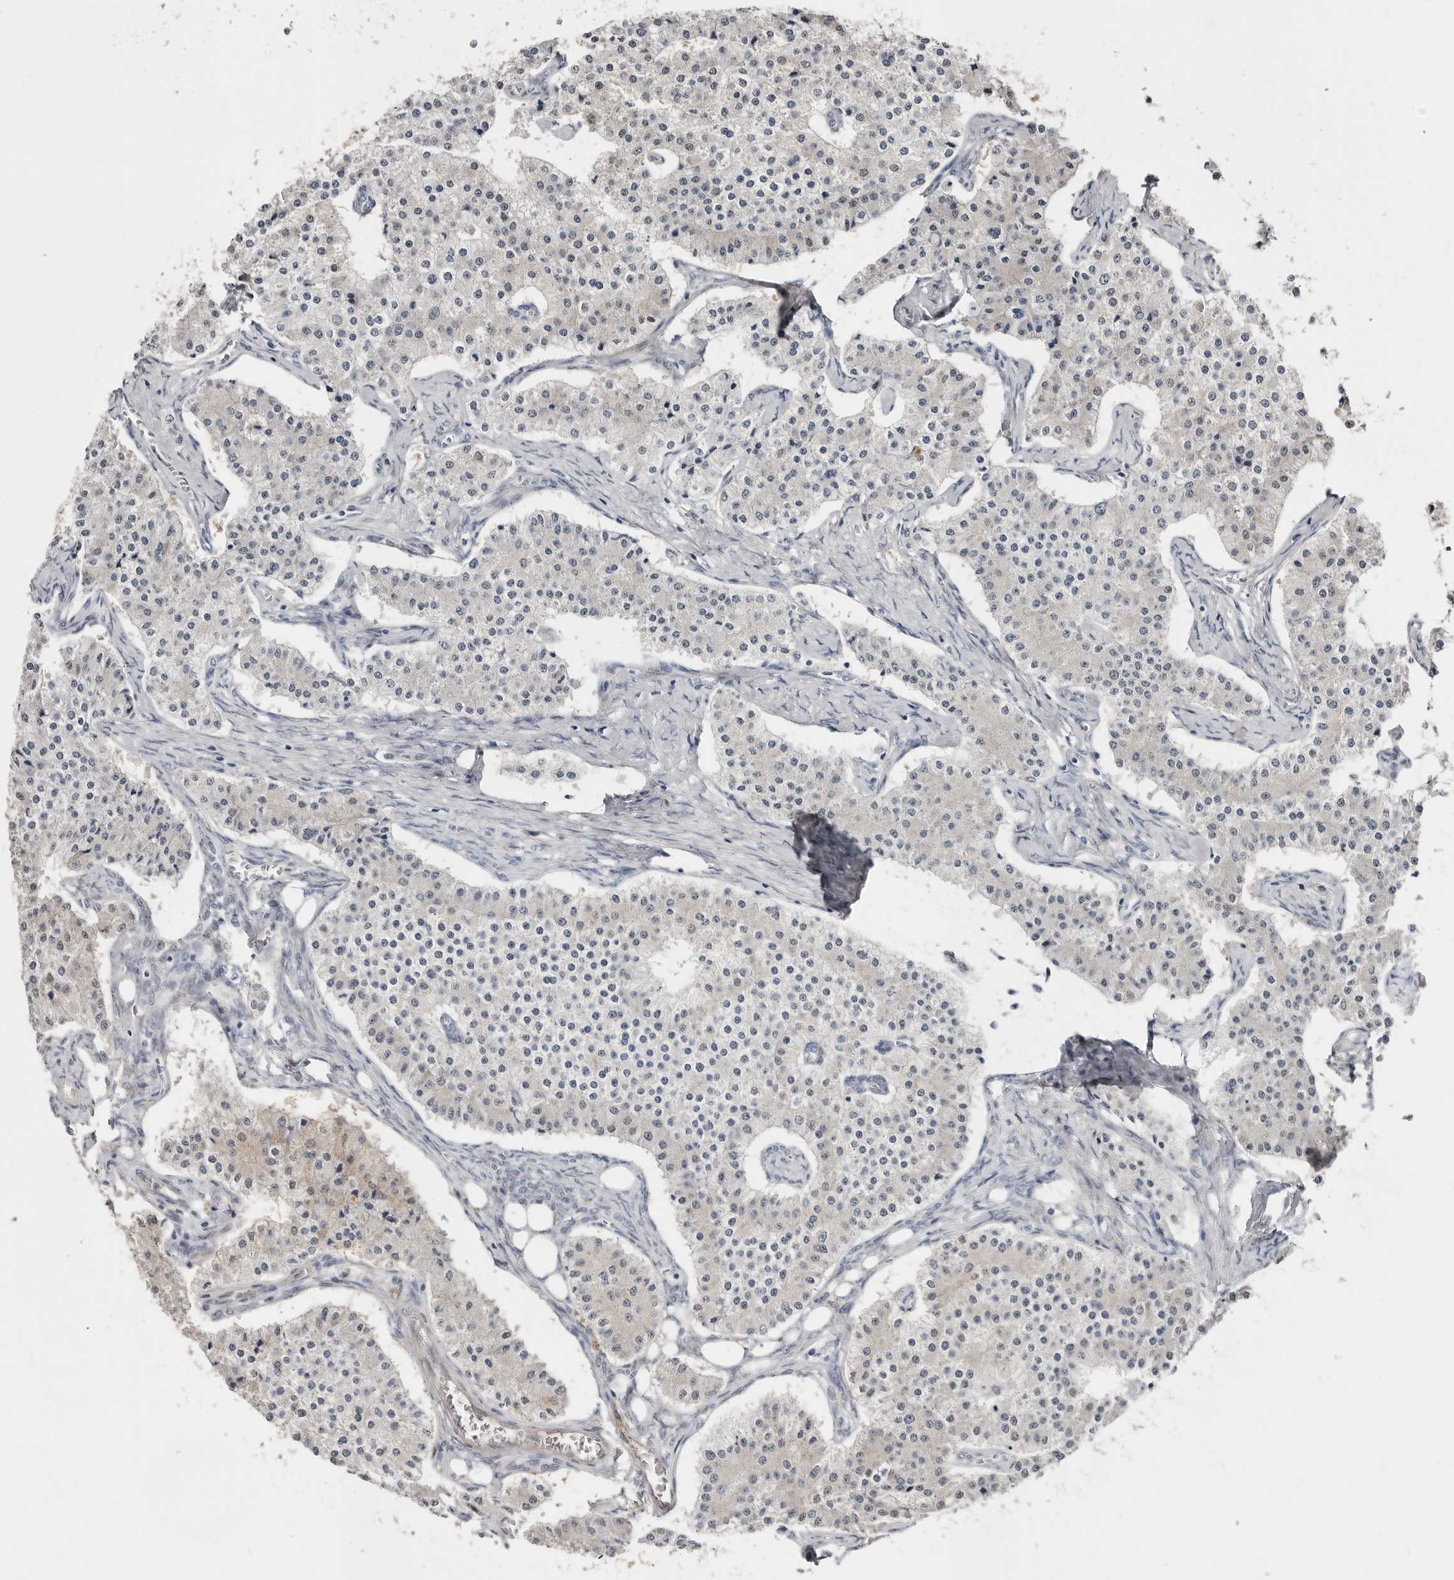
{"staining": {"intensity": "negative", "quantity": "none", "location": "none"}, "tissue": "carcinoid", "cell_type": "Tumor cells", "image_type": "cancer", "snomed": [{"axis": "morphology", "description": "Carcinoid, malignant, NOS"}, {"axis": "topography", "description": "Colon"}], "caption": "IHC of human carcinoid demonstrates no expression in tumor cells.", "gene": "ASRGL1", "patient": {"sex": "female", "age": 52}}